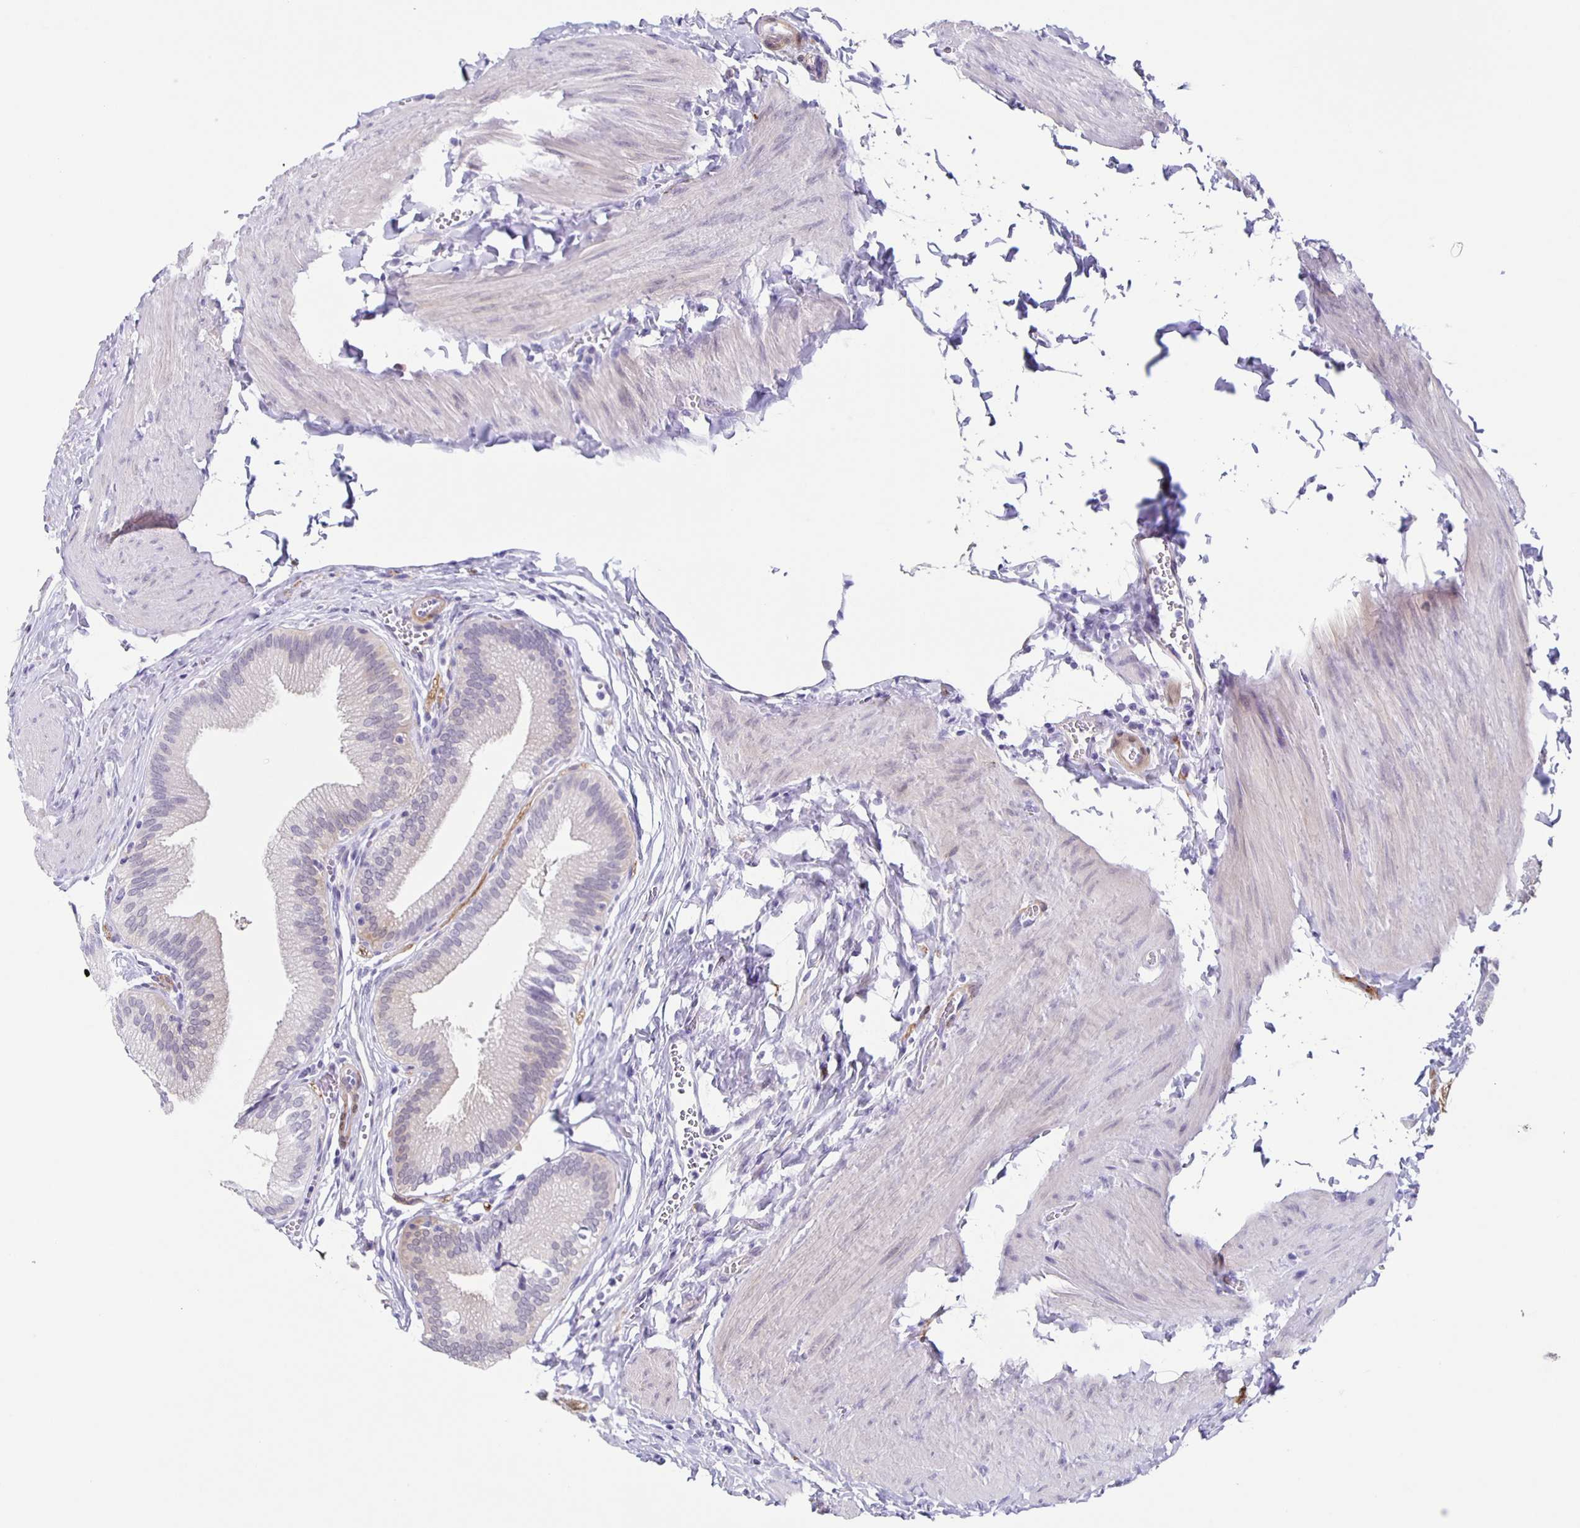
{"staining": {"intensity": "weak", "quantity": "<25%", "location": "nuclear"}, "tissue": "gallbladder", "cell_type": "Glandular cells", "image_type": "normal", "snomed": [{"axis": "morphology", "description": "Normal tissue, NOS"}, {"axis": "topography", "description": "Gallbladder"}, {"axis": "topography", "description": "Peripheral nerve tissue"}], "caption": "Immunohistochemistry histopathology image of benign gallbladder stained for a protein (brown), which displays no positivity in glandular cells. (Brightfield microscopy of DAB (3,3'-diaminobenzidine) immunohistochemistry at high magnification).", "gene": "TPPP", "patient": {"sex": "male", "age": 17}}